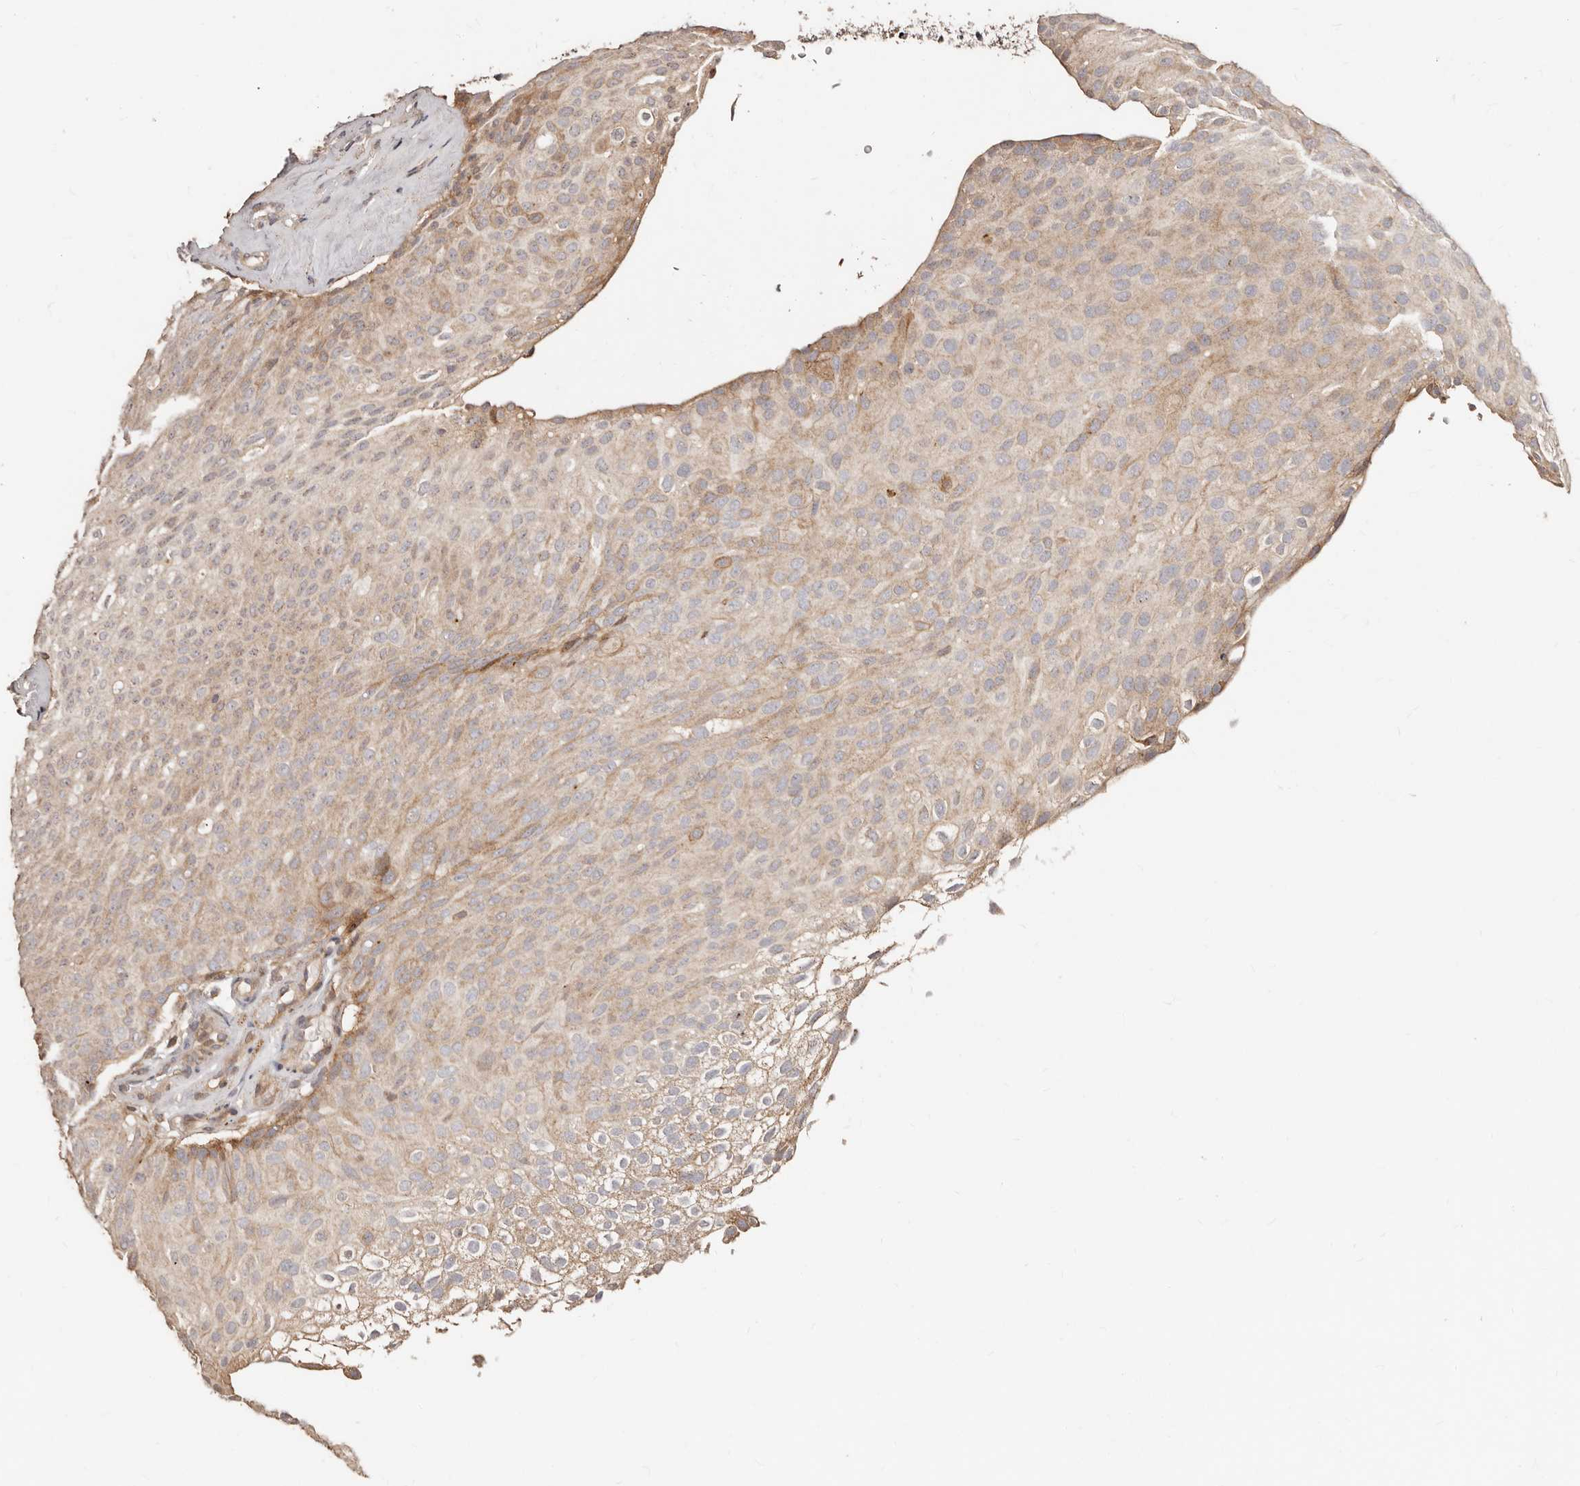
{"staining": {"intensity": "weak", "quantity": "25%-75%", "location": "cytoplasmic/membranous"}, "tissue": "urothelial cancer", "cell_type": "Tumor cells", "image_type": "cancer", "snomed": [{"axis": "morphology", "description": "Urothelial carcinoma, Low grade"}, {"axis": "topography", "description": "Urinary bladder"}], "caption": "Immunohistochemical staining of urothelial cancer reveals low levels of weak cytoplasmic/membranous expression in approximately 25%-75% of tumor cells.", "gene": "APOL6", "patient": {"sex": "male", "age": 78}}